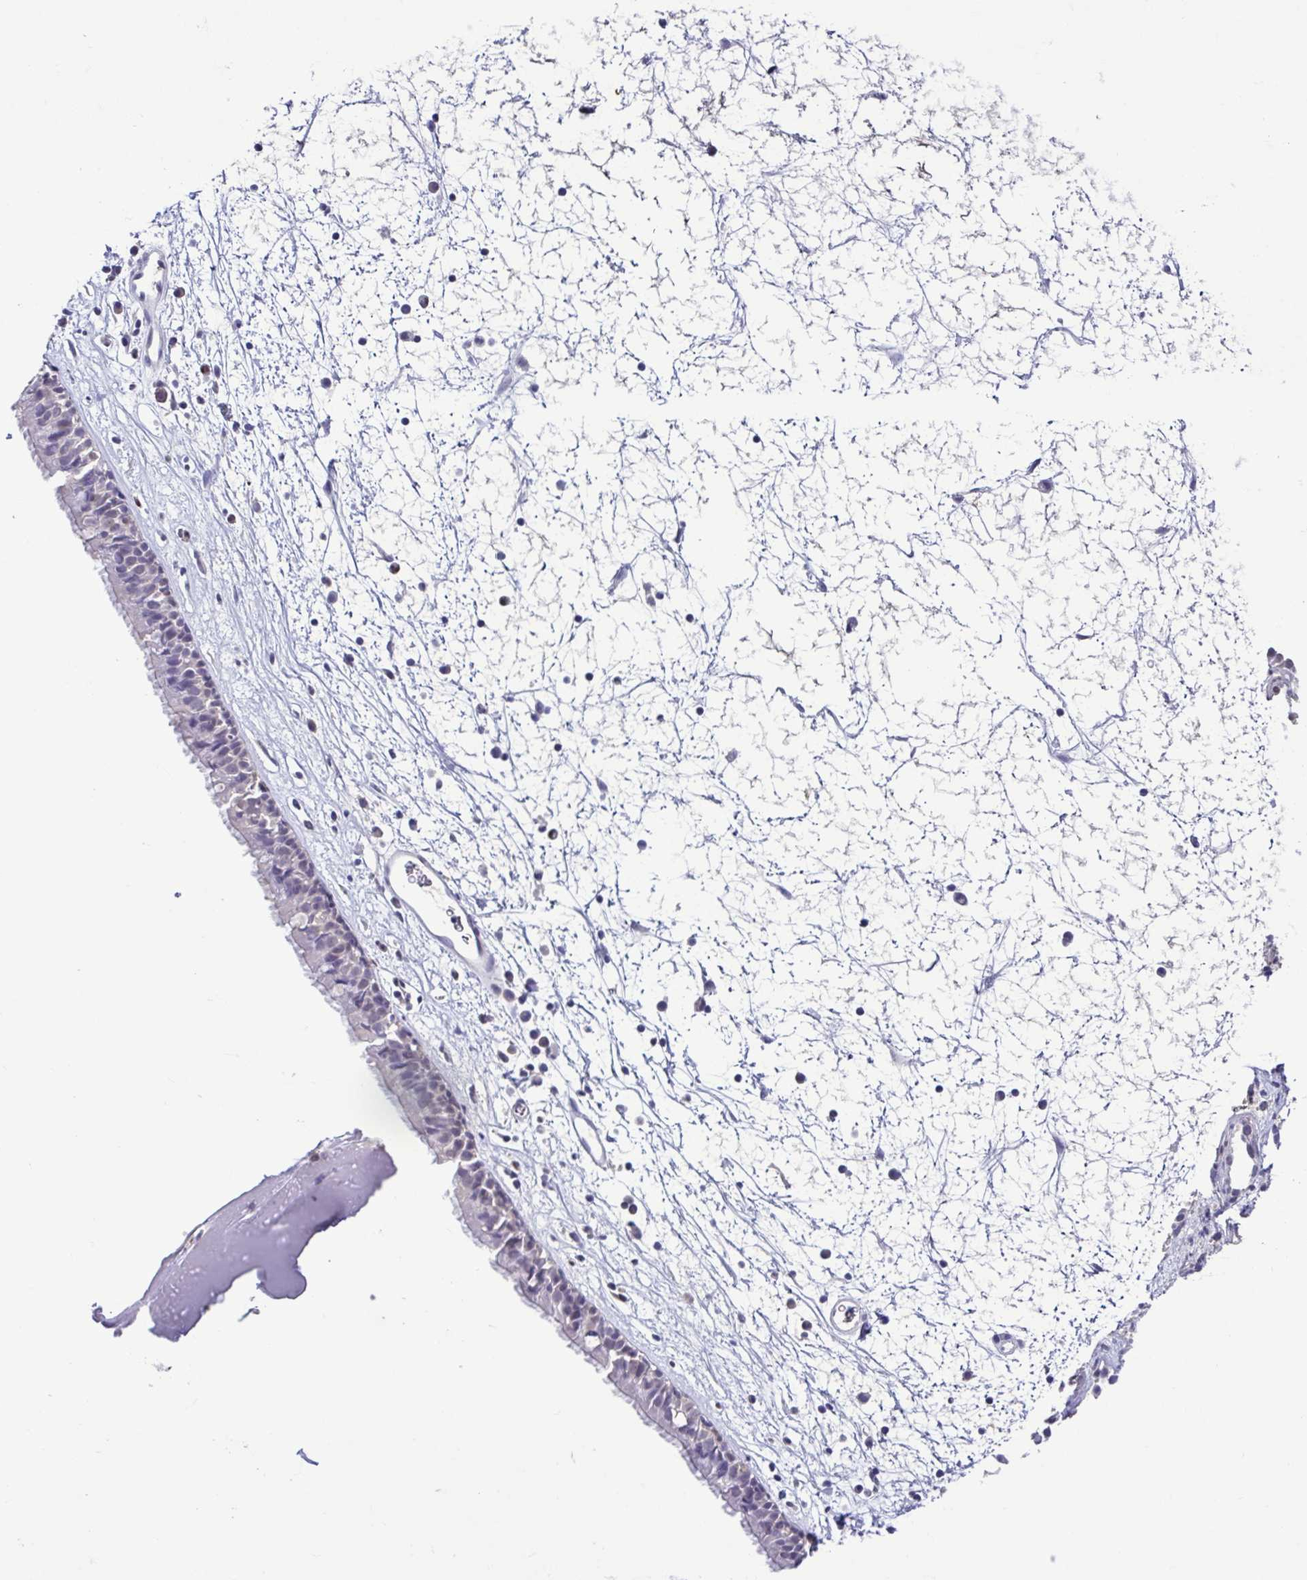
{"staining": {"intensity": "weak", "quantity": "25%-75%", "location": "nuclear"}, "tissue": "nasopharynx", "cell_type": "Respiratory epithelial cells", "image_type": "normal", "snomed": [{"axis": "morphology", "description": "Normal tissue, NOS"}, {"axis": "topography", "description": "Nasopharynx"}], "caption": "Brown immunohistochemical staining in normal nasopharynx displays weak nuclear expression in about 25%-75% of respiratory epithelial cells.", "gene": "ACTRT3", "patient": {"sex": "male", "age": 24}}